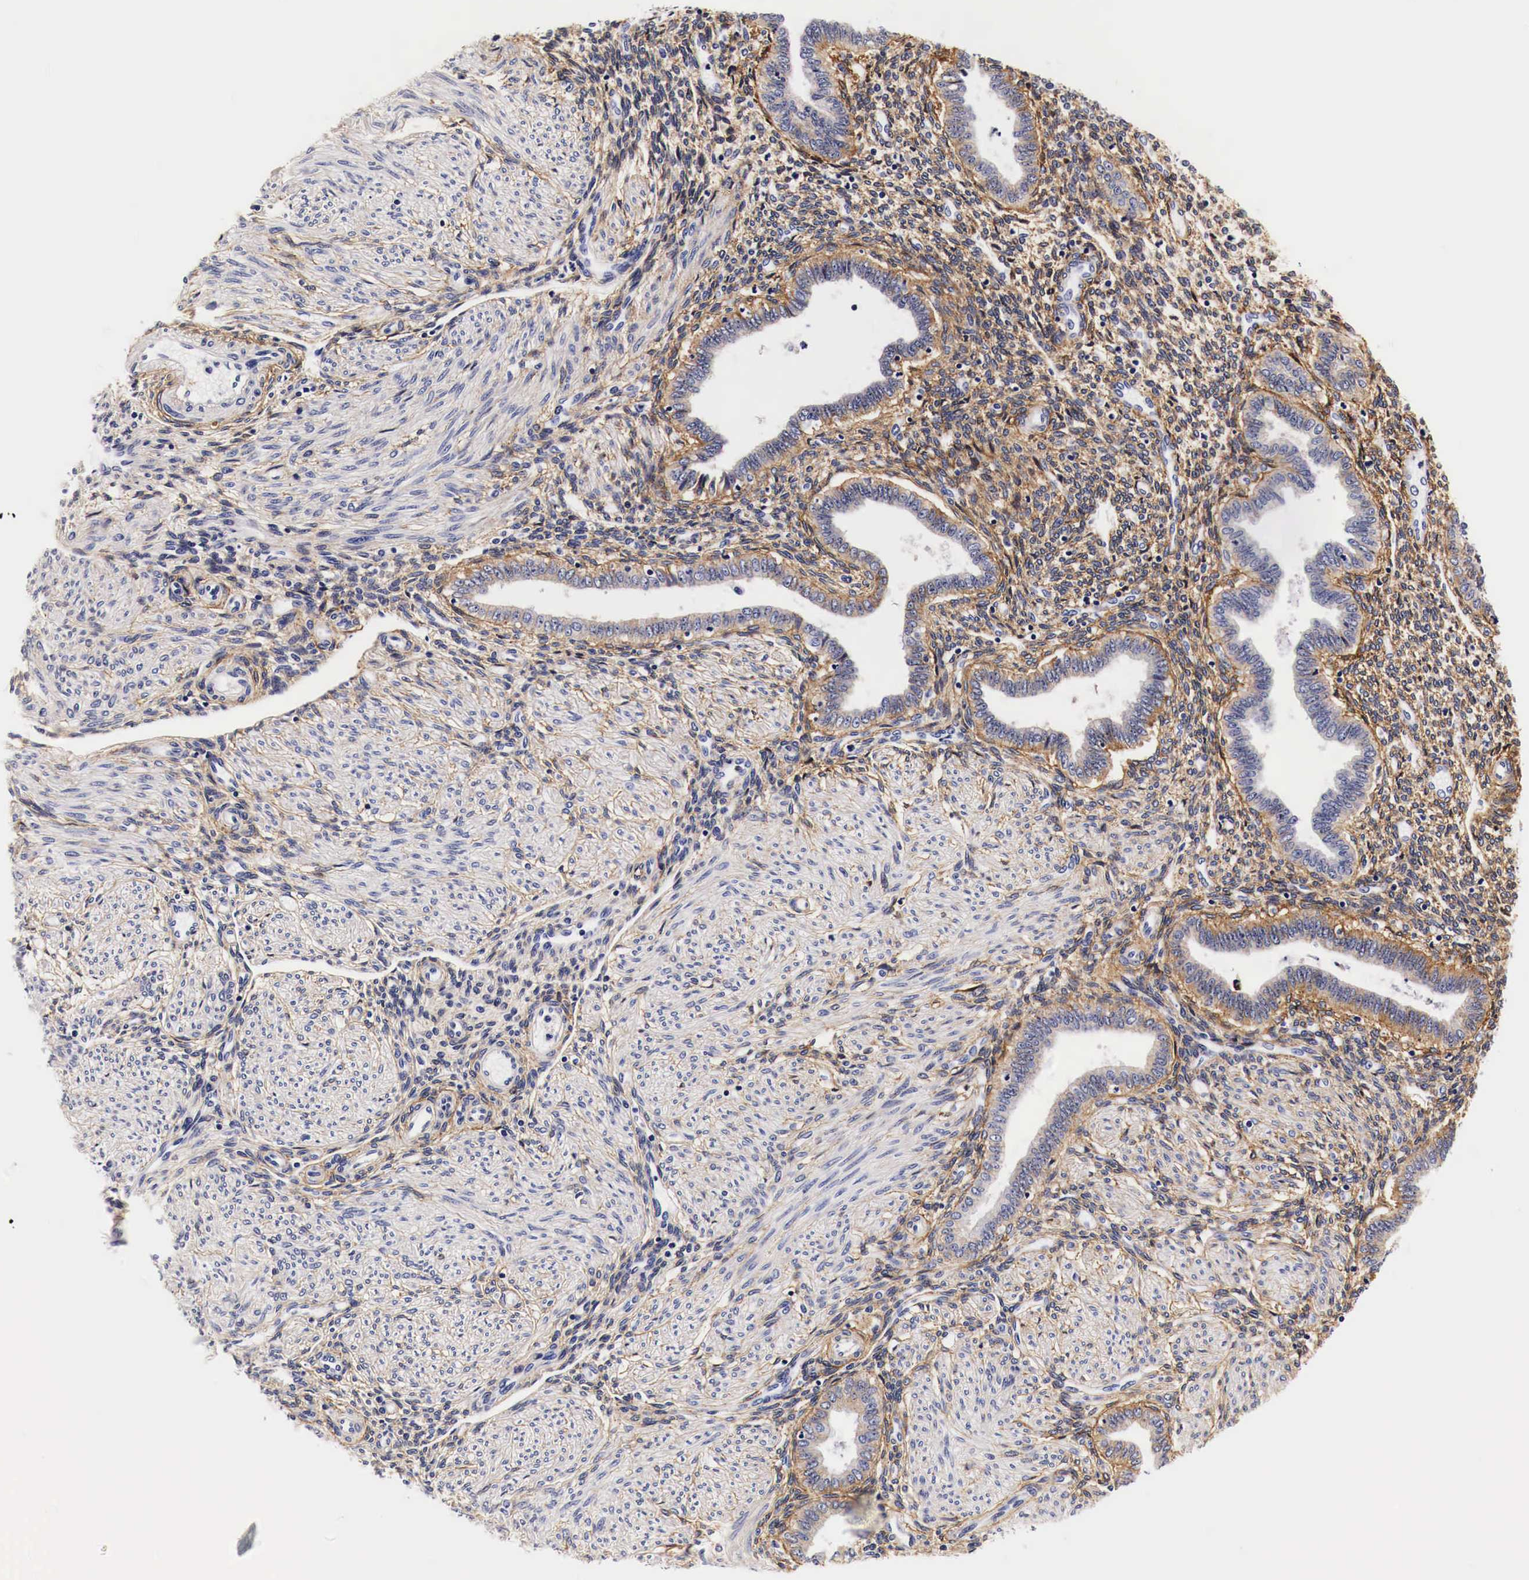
{"staining": {"intensity": "moderate", "quantity": ">75%", "location": "cytoplasmic/membranous"}, "tissue": "endometrium", "cell_type": "Cells in endometrial stroma", "image_type": "normal", "snomed": [{"axis": "morphology", "description": "Normal tissue, NOS"}, {"axis": "topography", "description": "Endometrium"}], "caption": "Immunohistochemical staining of unremarkable endometrium exhibits >75% levels of moderate cytoplasmic/membranous protein staining in approximately >75% of cells in endometrial stroma.", "gene": "EGFR", "patient": {"sex": "female", "age": 36}}